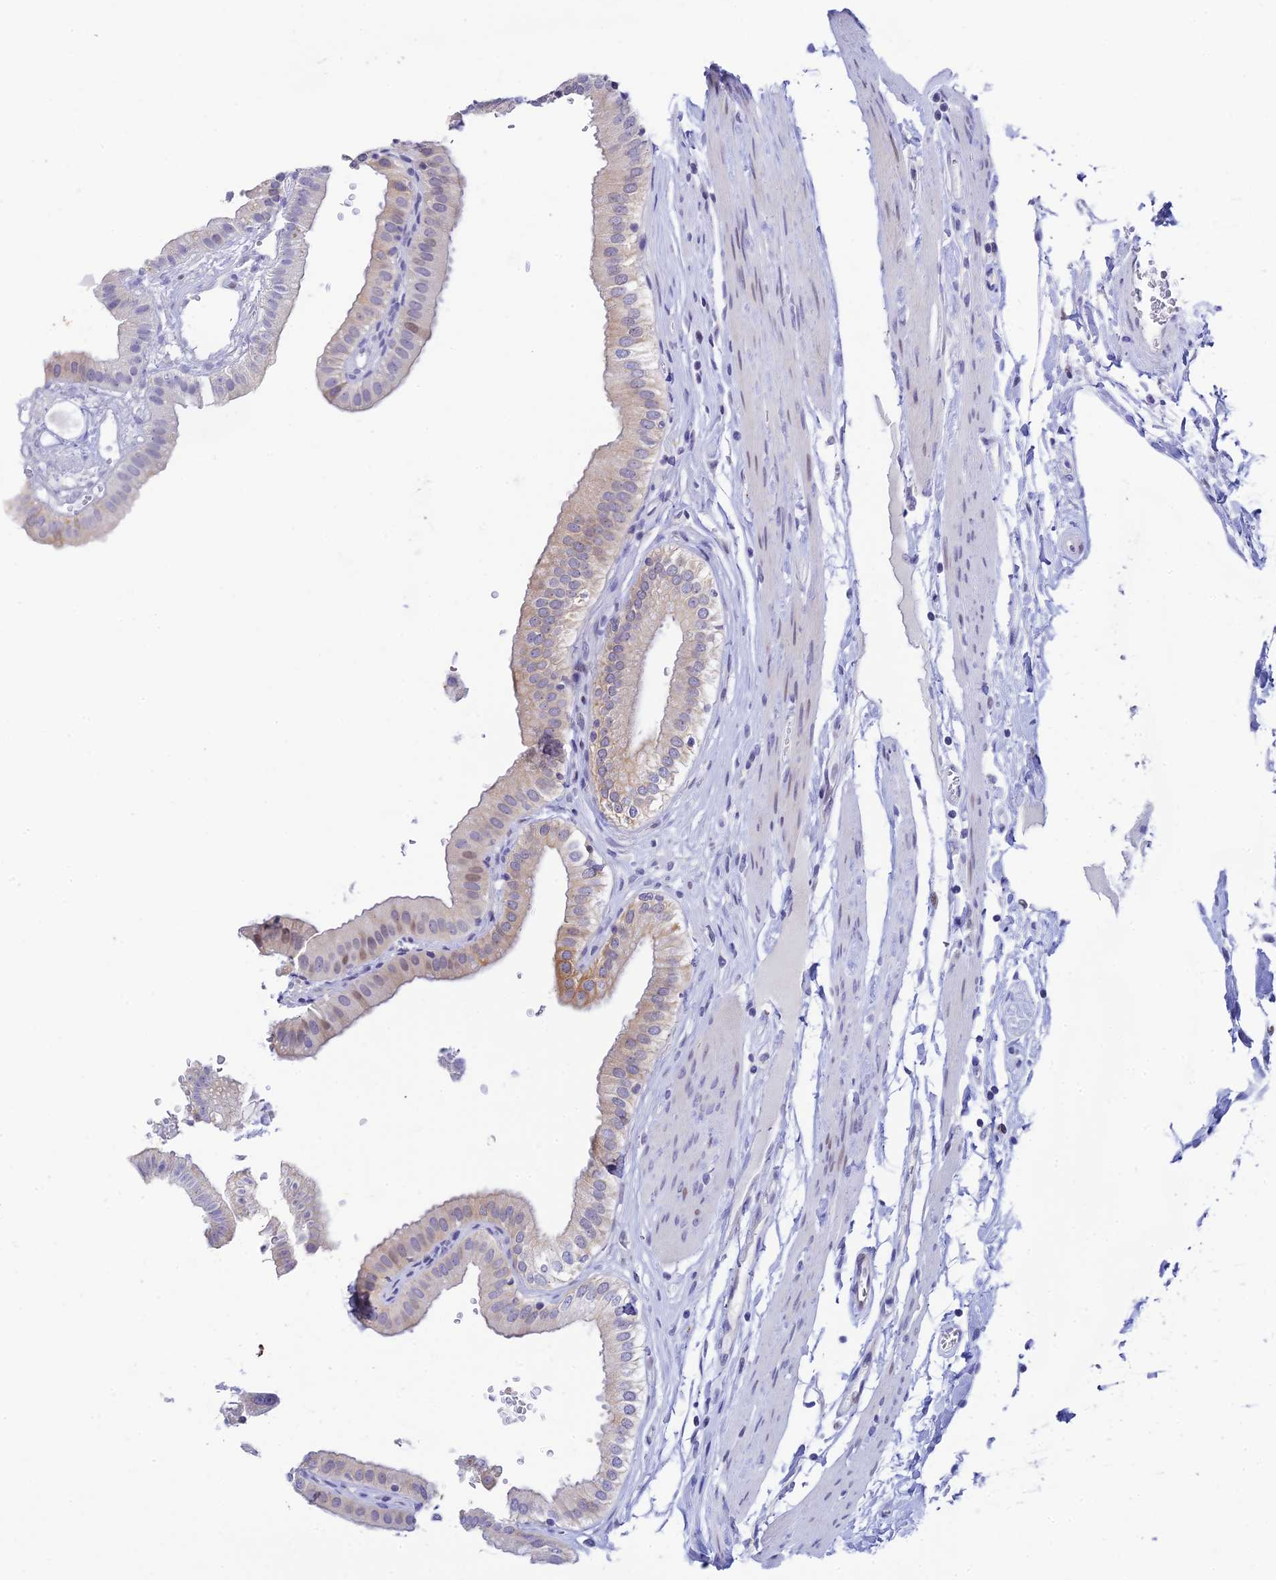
{"staining": {"intensity": "moderate", "quantity": "25%-75%", "location": "cytoplasmic/membranous"}, "tissue": "gallbladder", "cell_type": "Glandular cells", "image_type": "normal", "snomed": [{"axis": "morphology", "description": "Normal tissue, NOS"}, {"axis": "topography", "description": "Gallbladder"}], "caption": "Glandular cells demonstrate medium levels of moderate cytoplasmic/membranous positivity in approximately 25%-75% of cells in benign human gallbladder.", "gene": "RASGEF1B", "patient": {"sex": "female", "age": 61}}